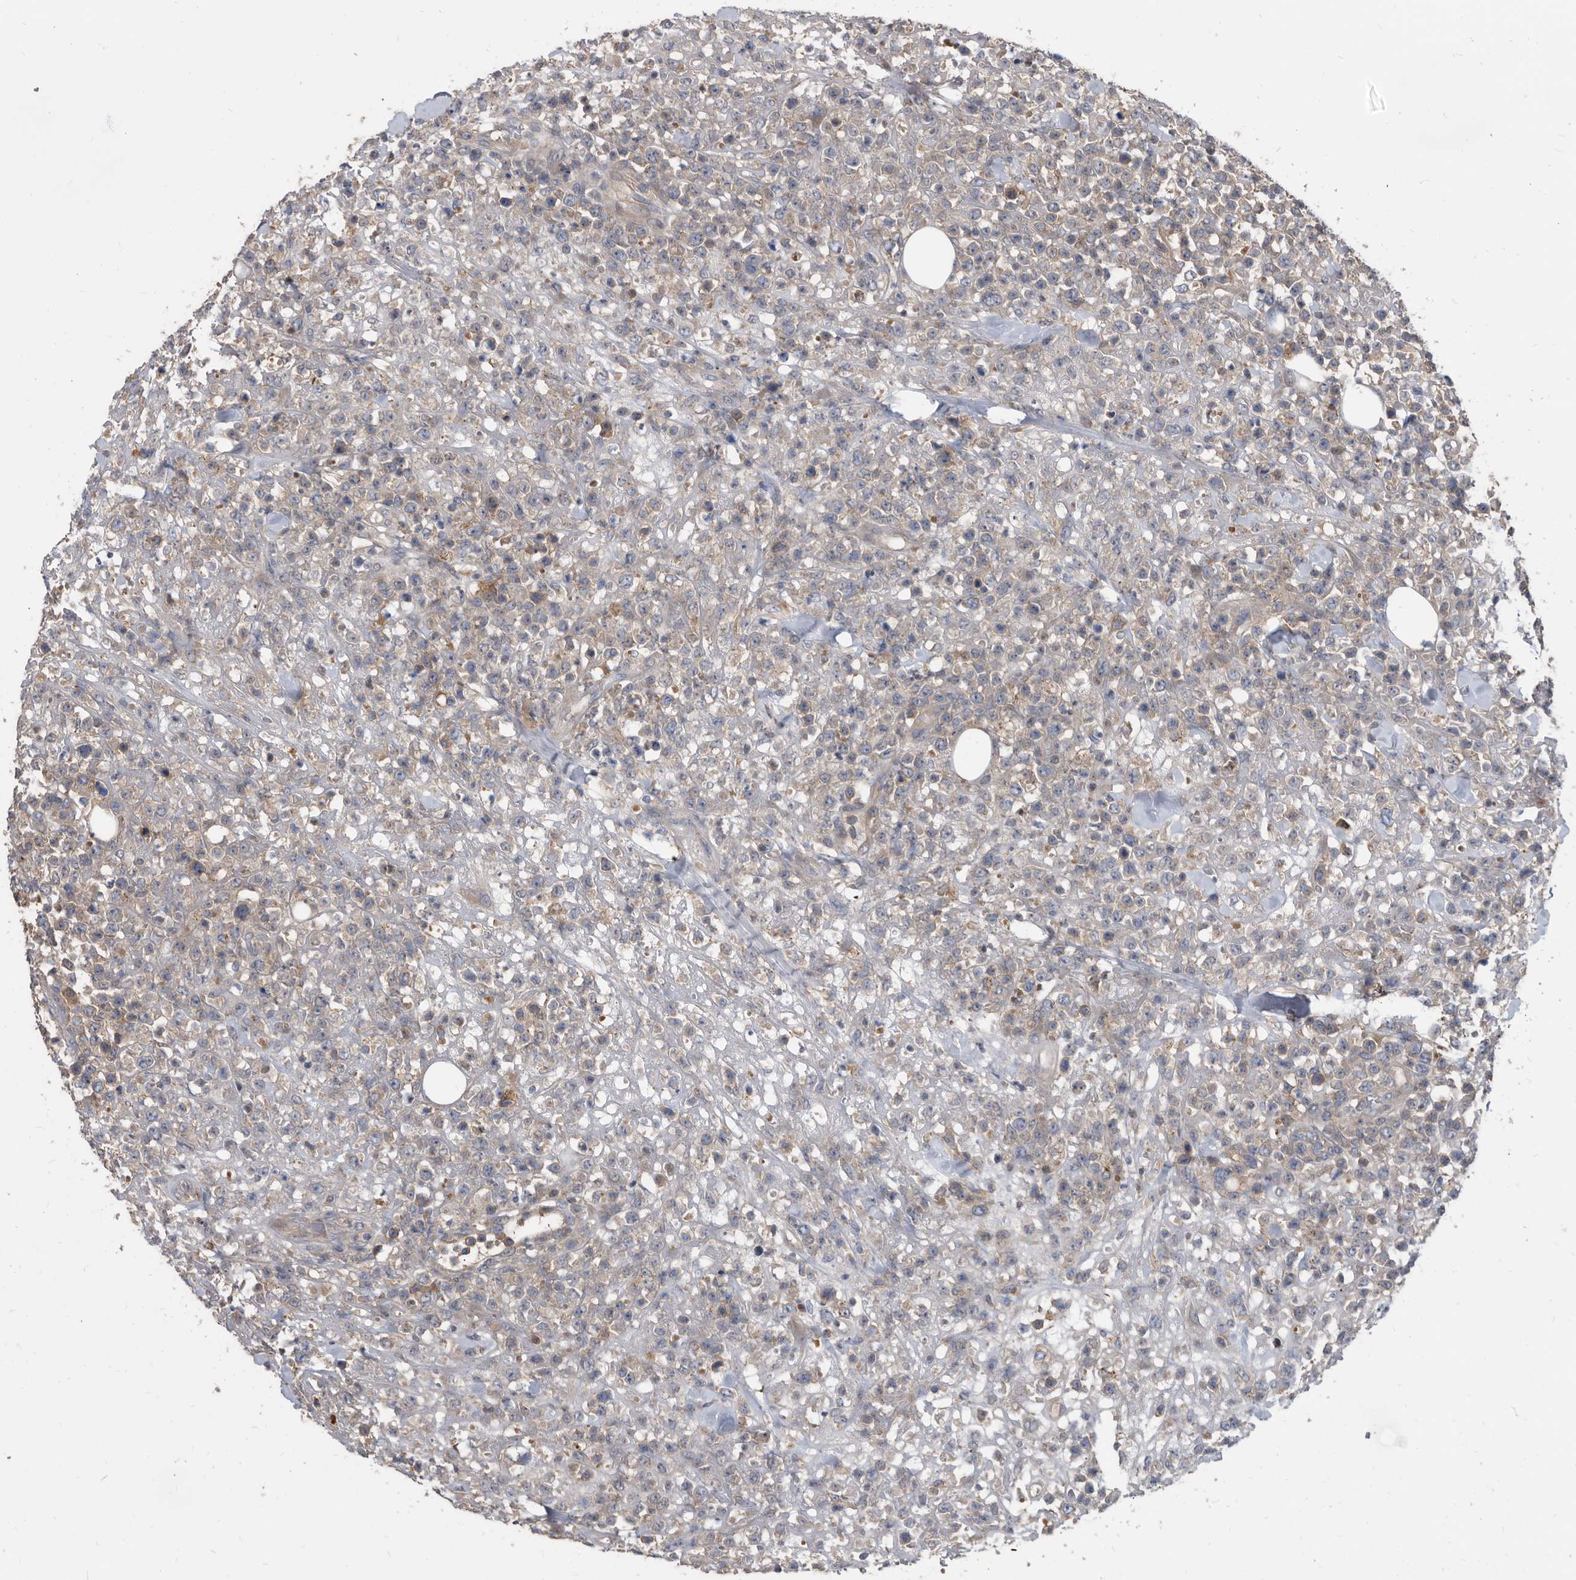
{"staining": {"intensity": "weak", "quantity": "<25%", "location": "cytoplasmic/membranous"}, "tissue": "lymphoma", "cell_type": "Tumor cells", "image_type": "cancer", "snomed": [{"axis": "morphology", "description": "Malignant lymphoma, non-Hodgkin's type, High grade"}, {"axis": "topography", "description": "Colon"}], "caption": "The photomicrograph exhibits no staining of tumor cells in high-grade malignant lymphoma, non-Hodgkin's type. (DAB IHC visualized using brightfield microscopy, high magnification).", "gene": "APEH", "patient": {"sex": "female", "age": 53}}